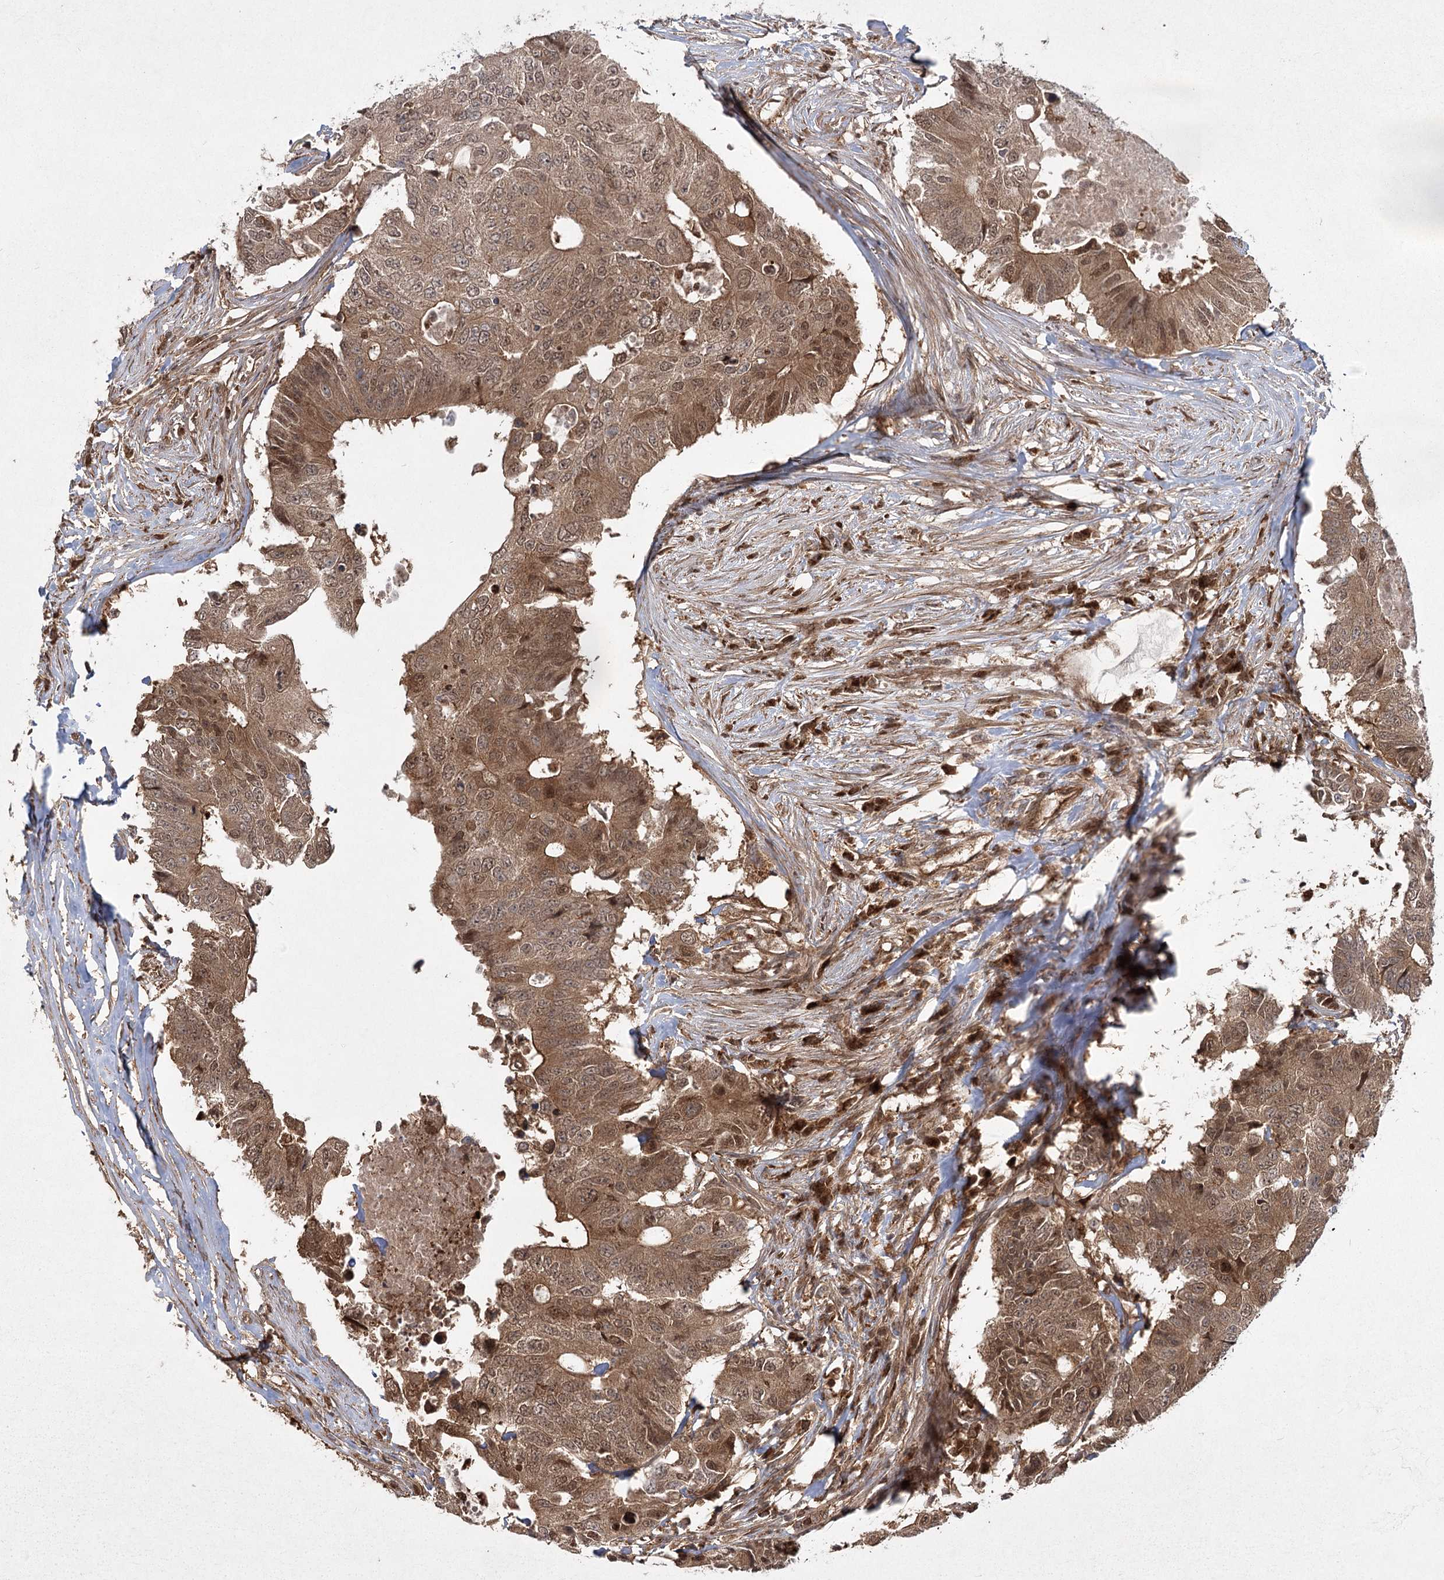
{"staining": {"intensity": "moderate", "quantity": ">75%", "location": "cytoplasmic/membranous,nuclear"}, "tissue": "colorectal cancer", "cell_type": "Tumor cells", "image_type": "cancer", "snomed": [{"axis": "morphology", "description": "Adenocarcinoma, NOS"}, {"axis": "topography", "description": "Colon"}], "caption": "A high-resolution photomicrograph shows immunohistochemistry (IHC) staining of colorectal adenocarcinoma, which reveals moderate cytoplasmic/membranous and nuclear expression in about >75% of tumor cells. (DAB (3,3'-diaminobenzidine) IHC, brown staining for protein, blue staining for nuclei).", "gene": "MDFIC", "patient": {"sex": "male", "age": 71}}